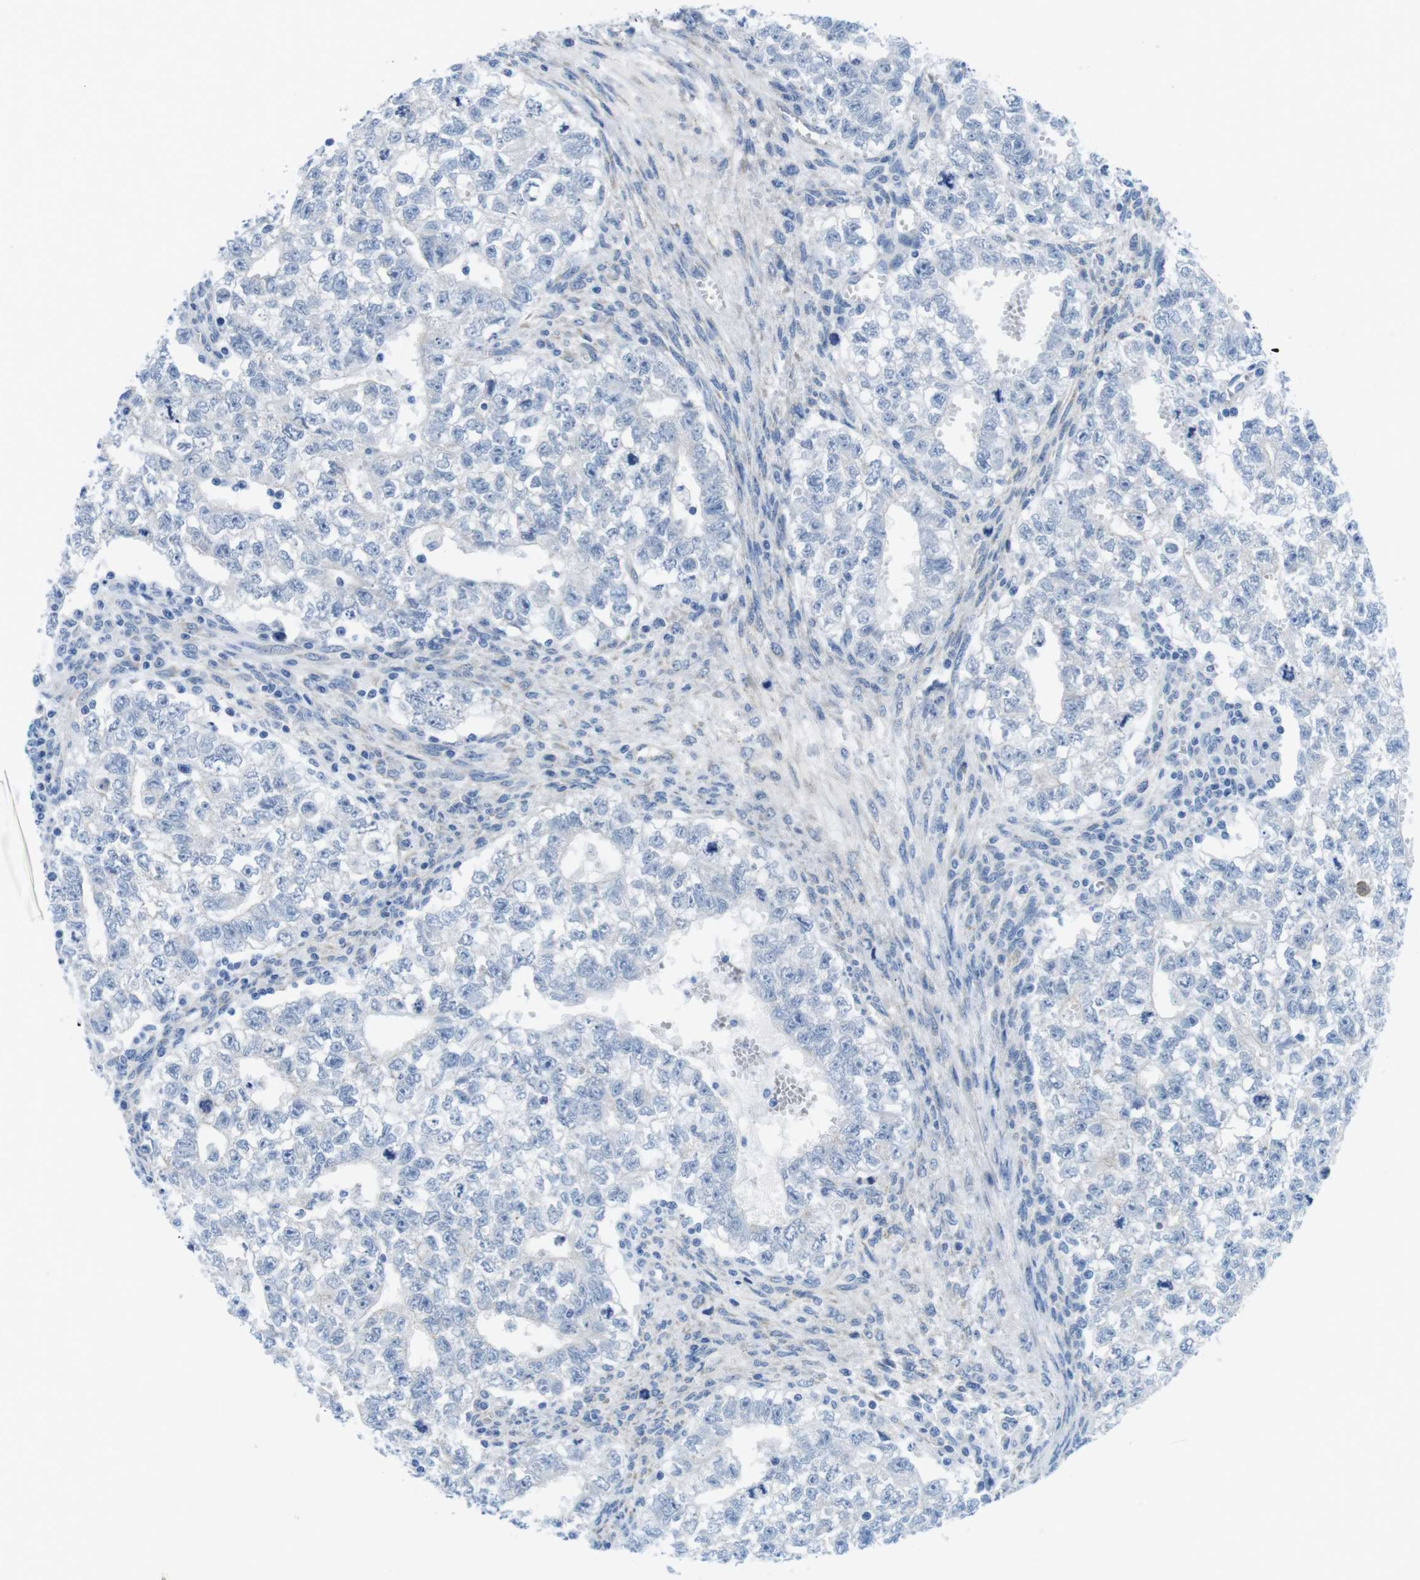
{"staining": {"intensity": "negative", "quantity": "none", "location": "none"}, "tissue": "testis cancer", "cell_type": "Tumor cells", "image_type": "cancer", "snomed": [{"axis": "morphology", "description": "Seminoma, NOS"}, {"axis": "morphology", "description": "Carcinoma, Embryonal, NOS"}, {"axis": "topography", "description": "Testis"}], "caption": "Photomicrograph shows no protein positivity in tumor cells of testis cancer (embryonal carcinoma) tissue.", "gene": "CDH8", "patient": {"sex": "male", "age": 38}}